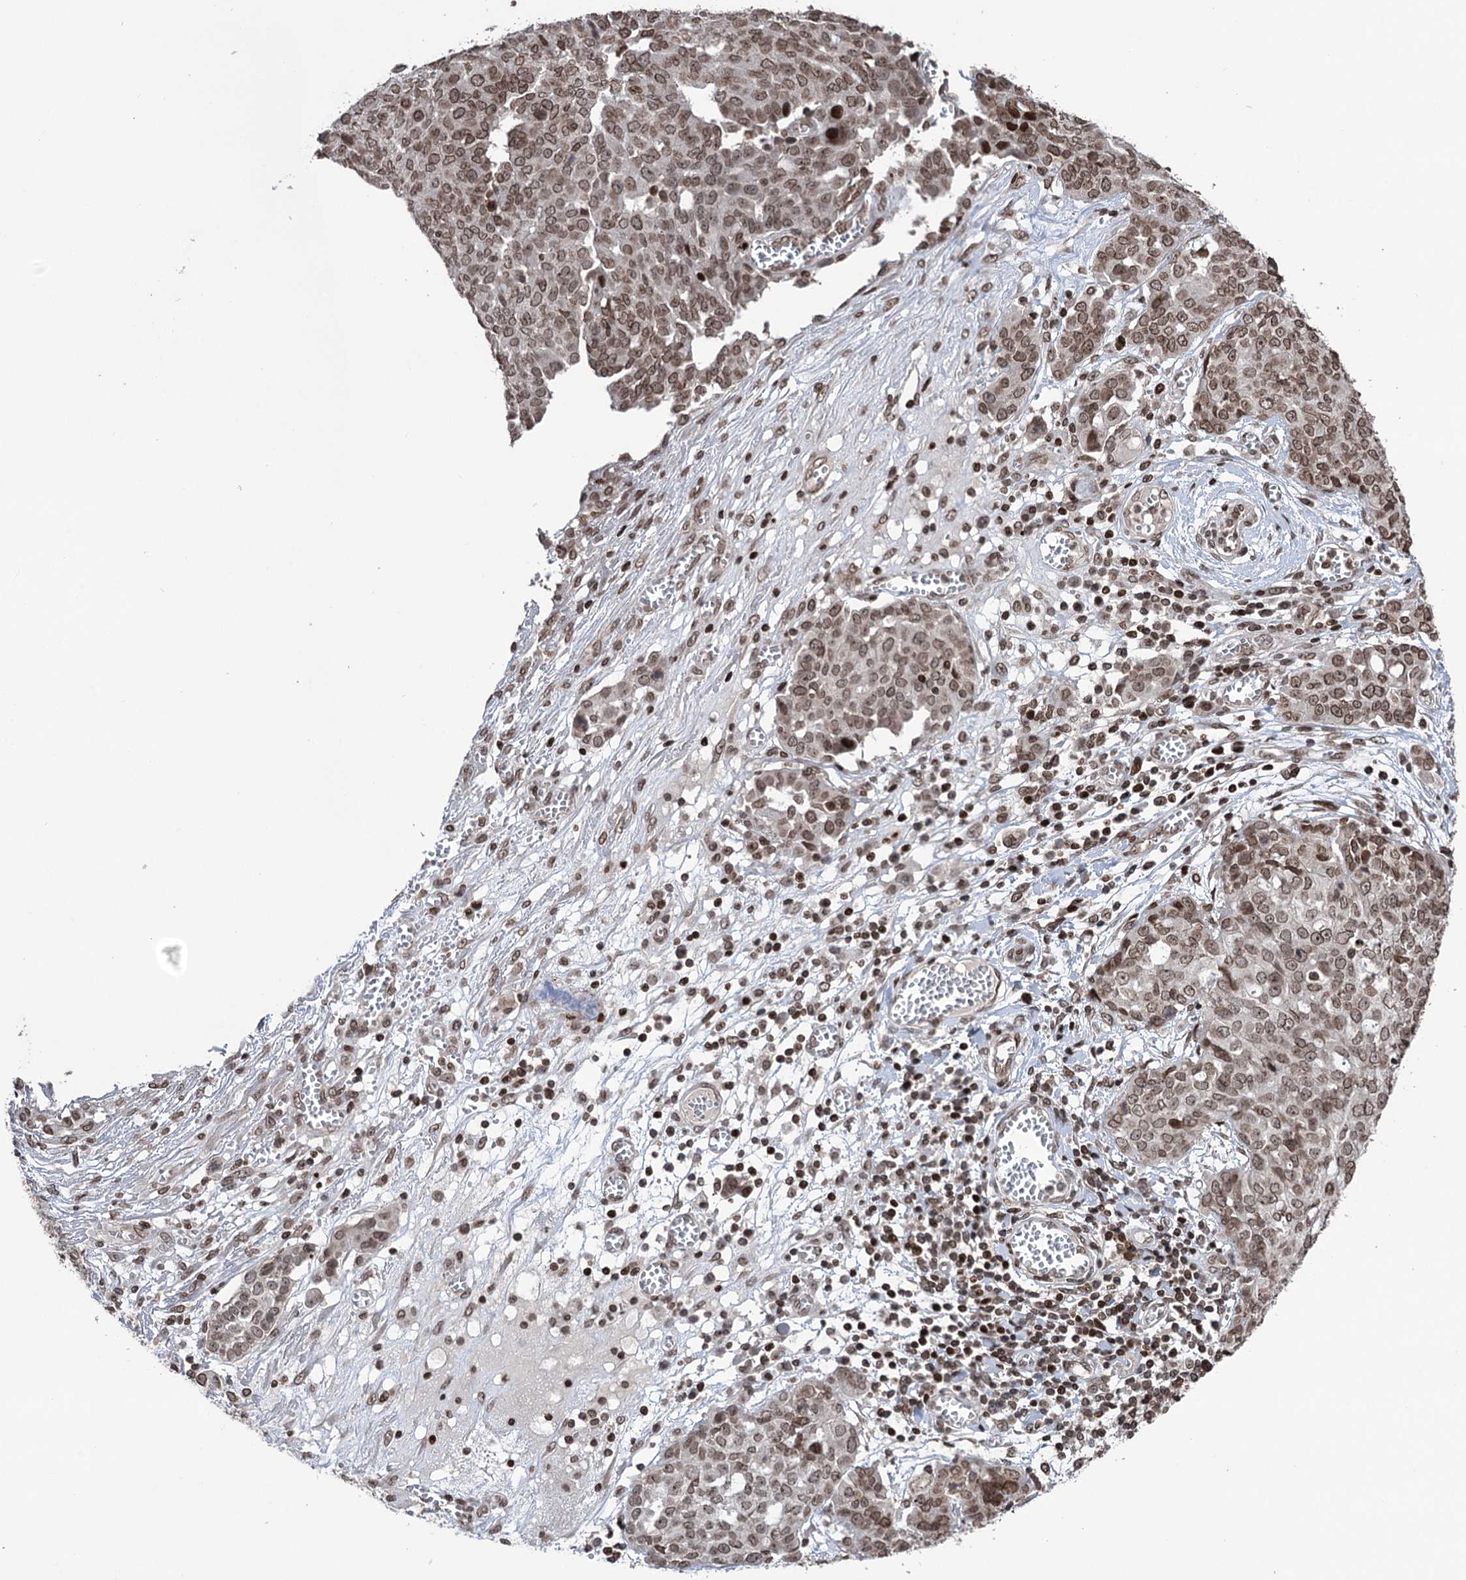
{"staining": {"intensity": "moderate", "quantity": ">75%", "location": "nuclear"}, "tissue": "ovarian cancer", "cell_type": "Tumor cells", "image_type": "cancer", "snomed": [{"axis": "morphology", "description": "Cystadenocarcinoma, serous, NOS"}, {"axis": "topography", "description": "Soft tissue"}, {"axis": "topography", "description": "Ovary"}], "caption": "Human ovarian cancer (serous cystadenocarcinoma) stained for a protein (brown) shows moderate nuclear positive expression in about >75% of tumor cells.", "gene": "CCDC77", "patient": {"sex": "female", "age": 57}}